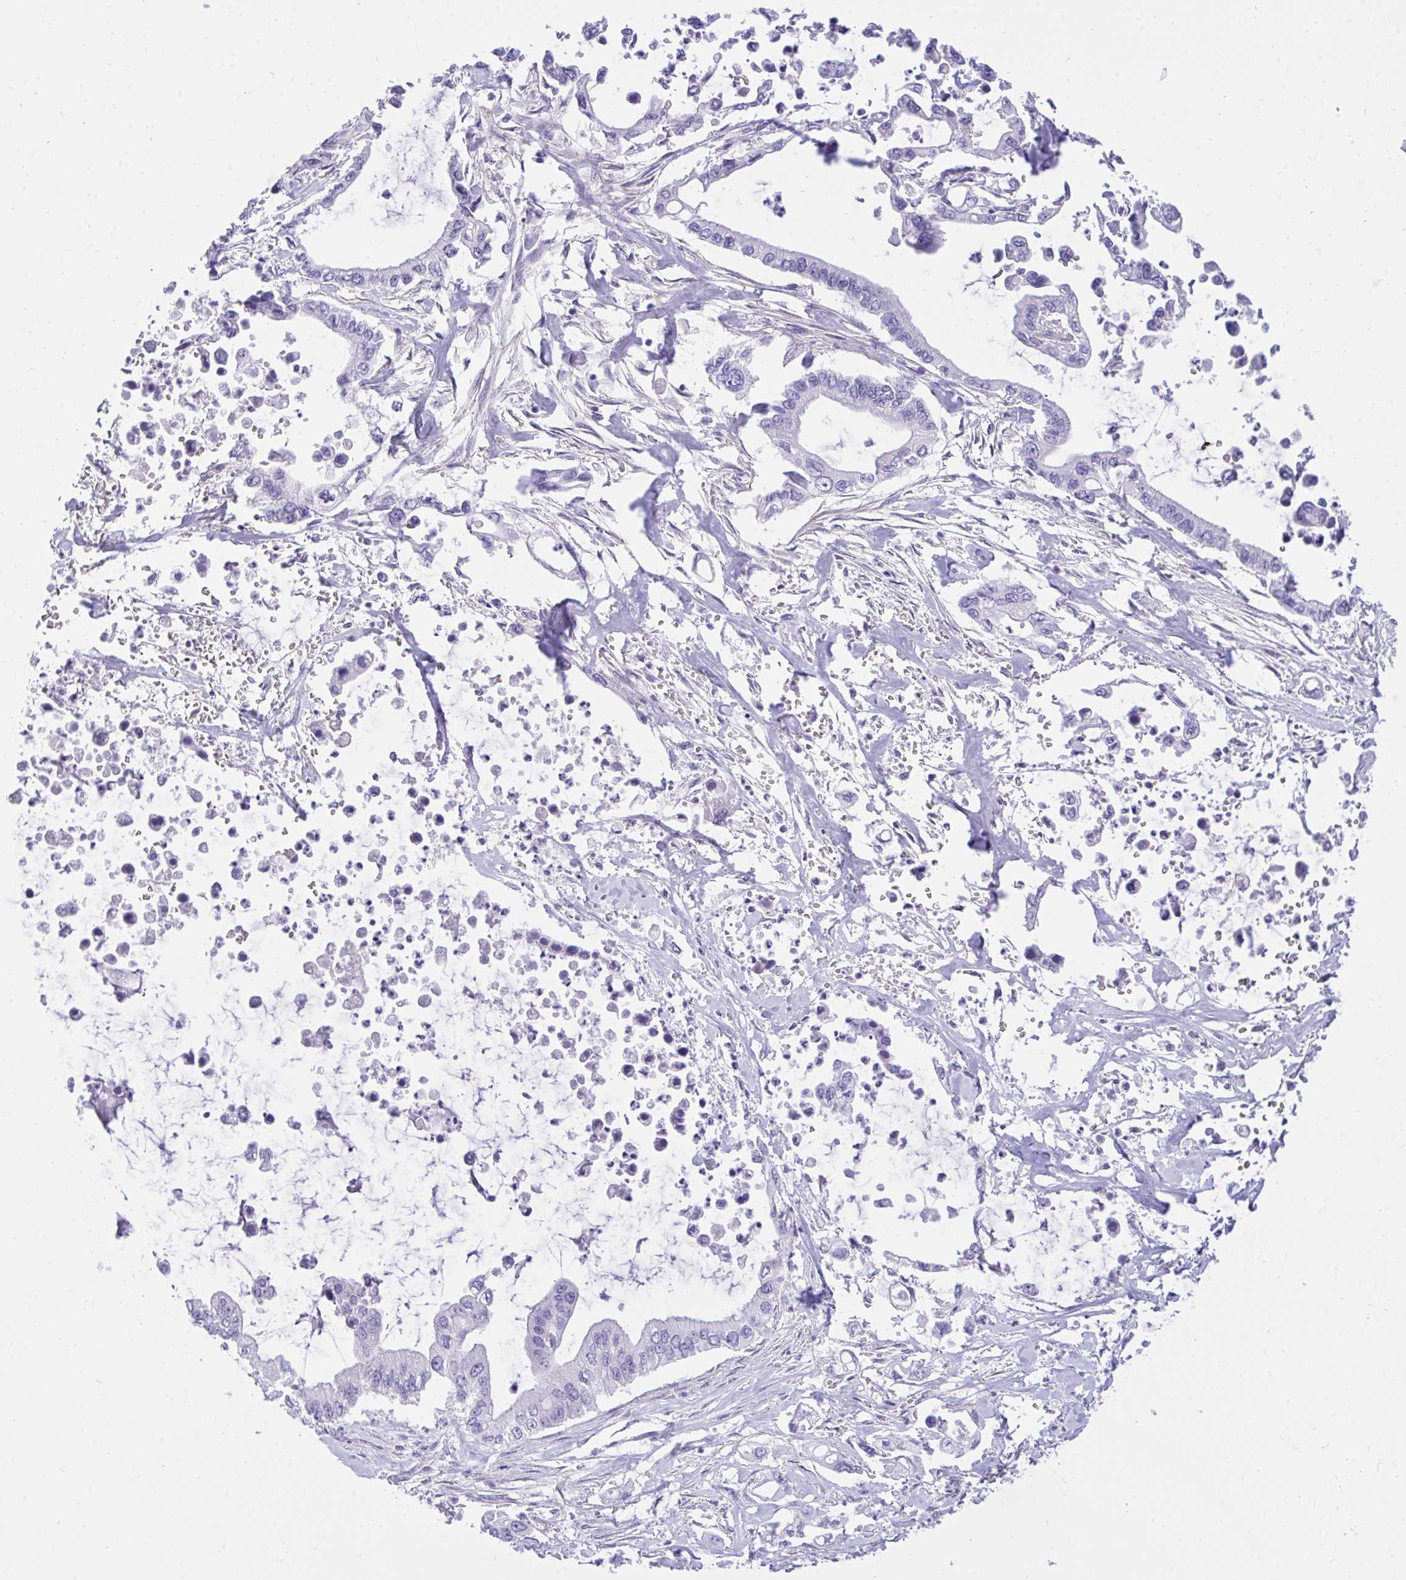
{"staining": {"intensity": "negative", "quantity": "none", "location": "none"}, "tissue": "pancreatic cancer", "cell_type": "Tumor cells", "image_type": "cancer", "snomed": [{"axis": "morphology", "description": "Adenocarcinoma, NOS"}, {"axis": "topography", "description": "Pancreas"}], "caption": "Photomicrograph shows no protein positivity in tumor cells of pancreatic adenocarcinoma tissue. The staining was performed using DAB (3,3'-diaminobenzidine) to visualize the protein expression in brown, while the nuclei were stained in blue with hematoxylin (Magnification: 20x).", "gene": "TLN2", "patient": {"sex": "male", "age": 61}}